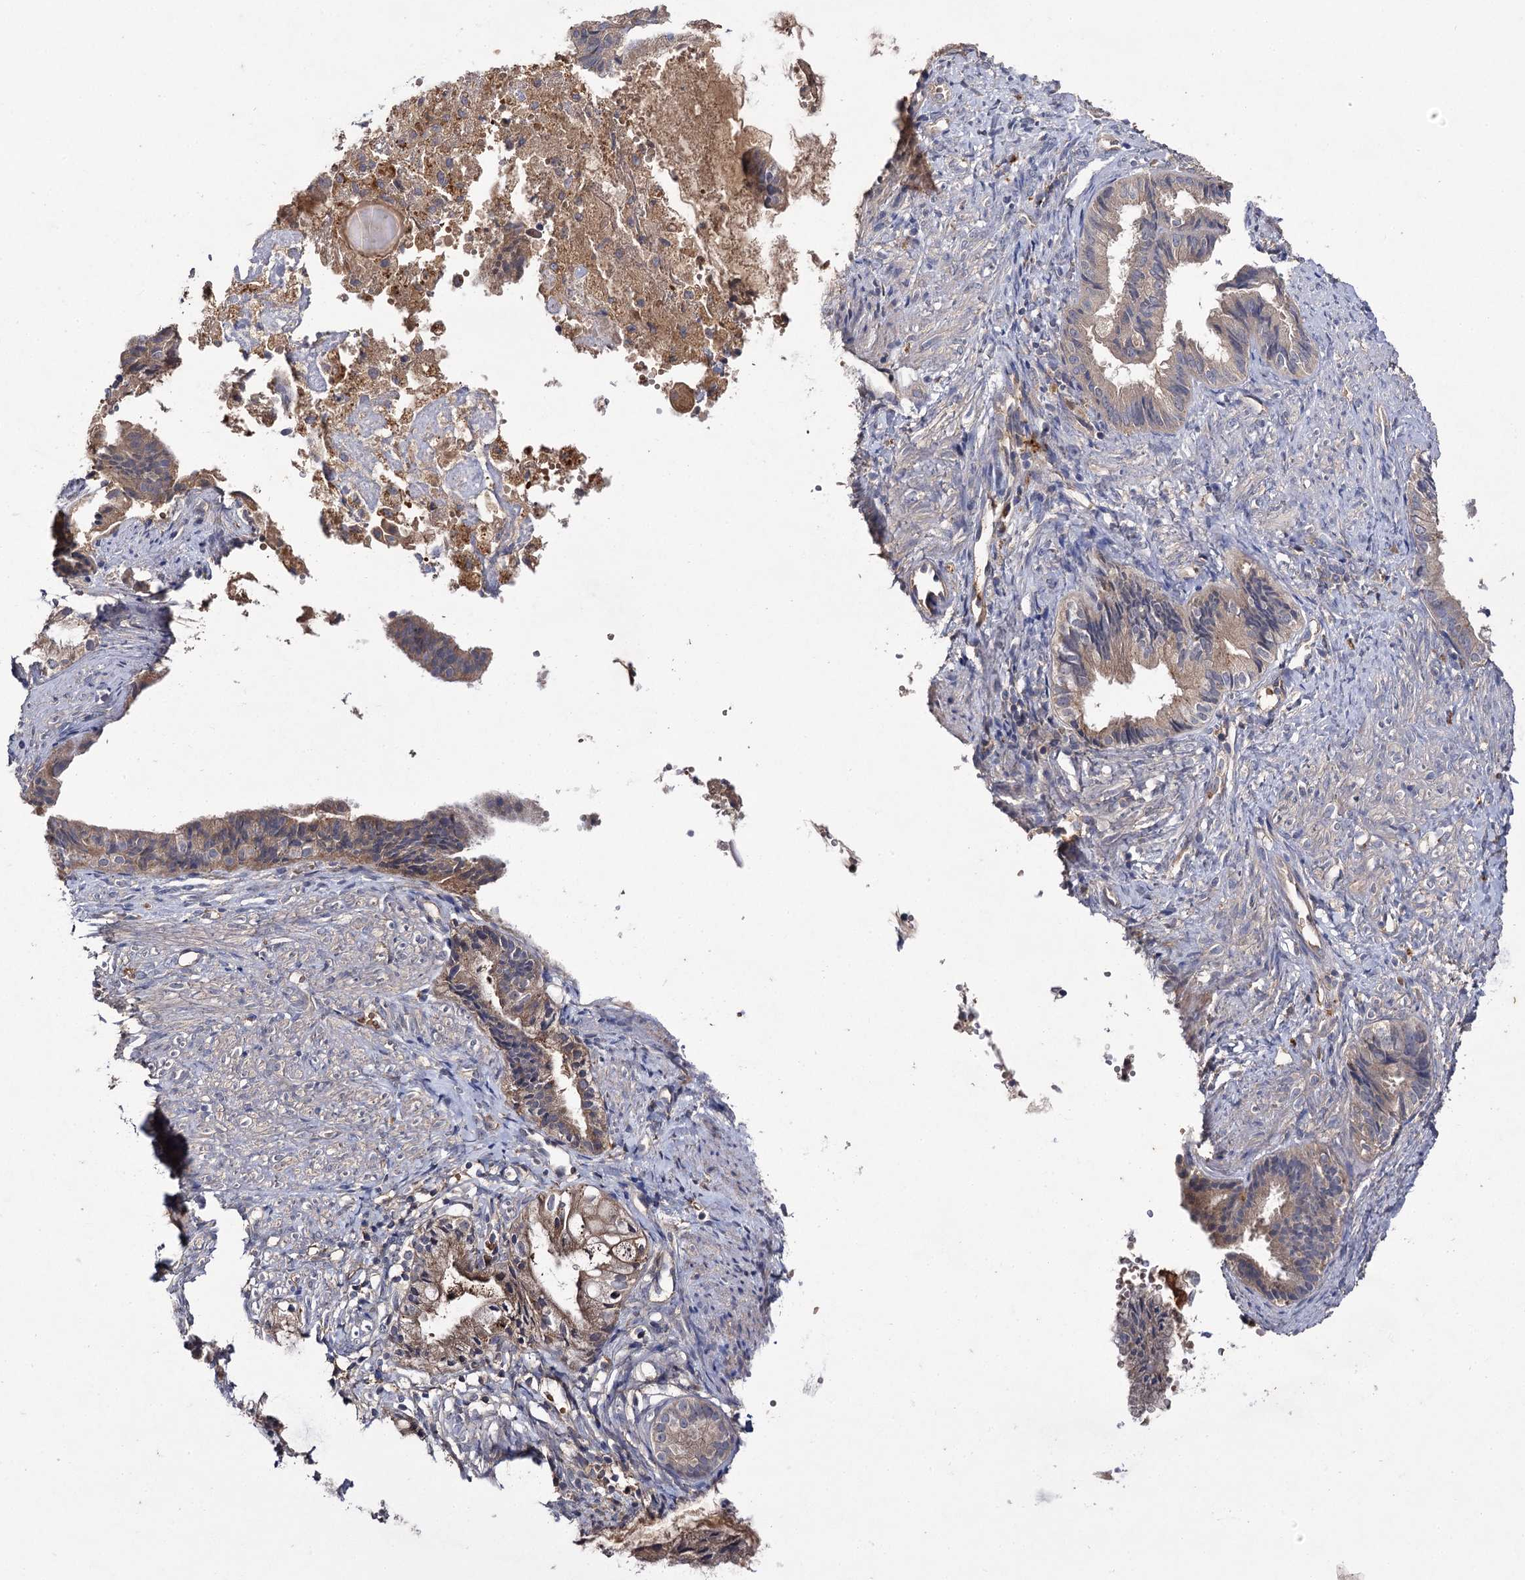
{"staining": {"intensity": "weak", "quantity": "<25%", "location": "cytoplasmic/membranous"}, "tissue": "endometrial cancer", "cell_type": "Tumor cells", "image_type": "cancer", "snomed": [{"axis": "morphology", "description": "Adenocarcinoma, NOS"}, {"axis": "topography", "description": "Endometrium"}], "caption": "Histopathology image shows no protein positivity in tumor cells of endometrial adenocarcinoma tissue.", "gene": "USP50", "patient": {"sex": "female", "age": 86}}